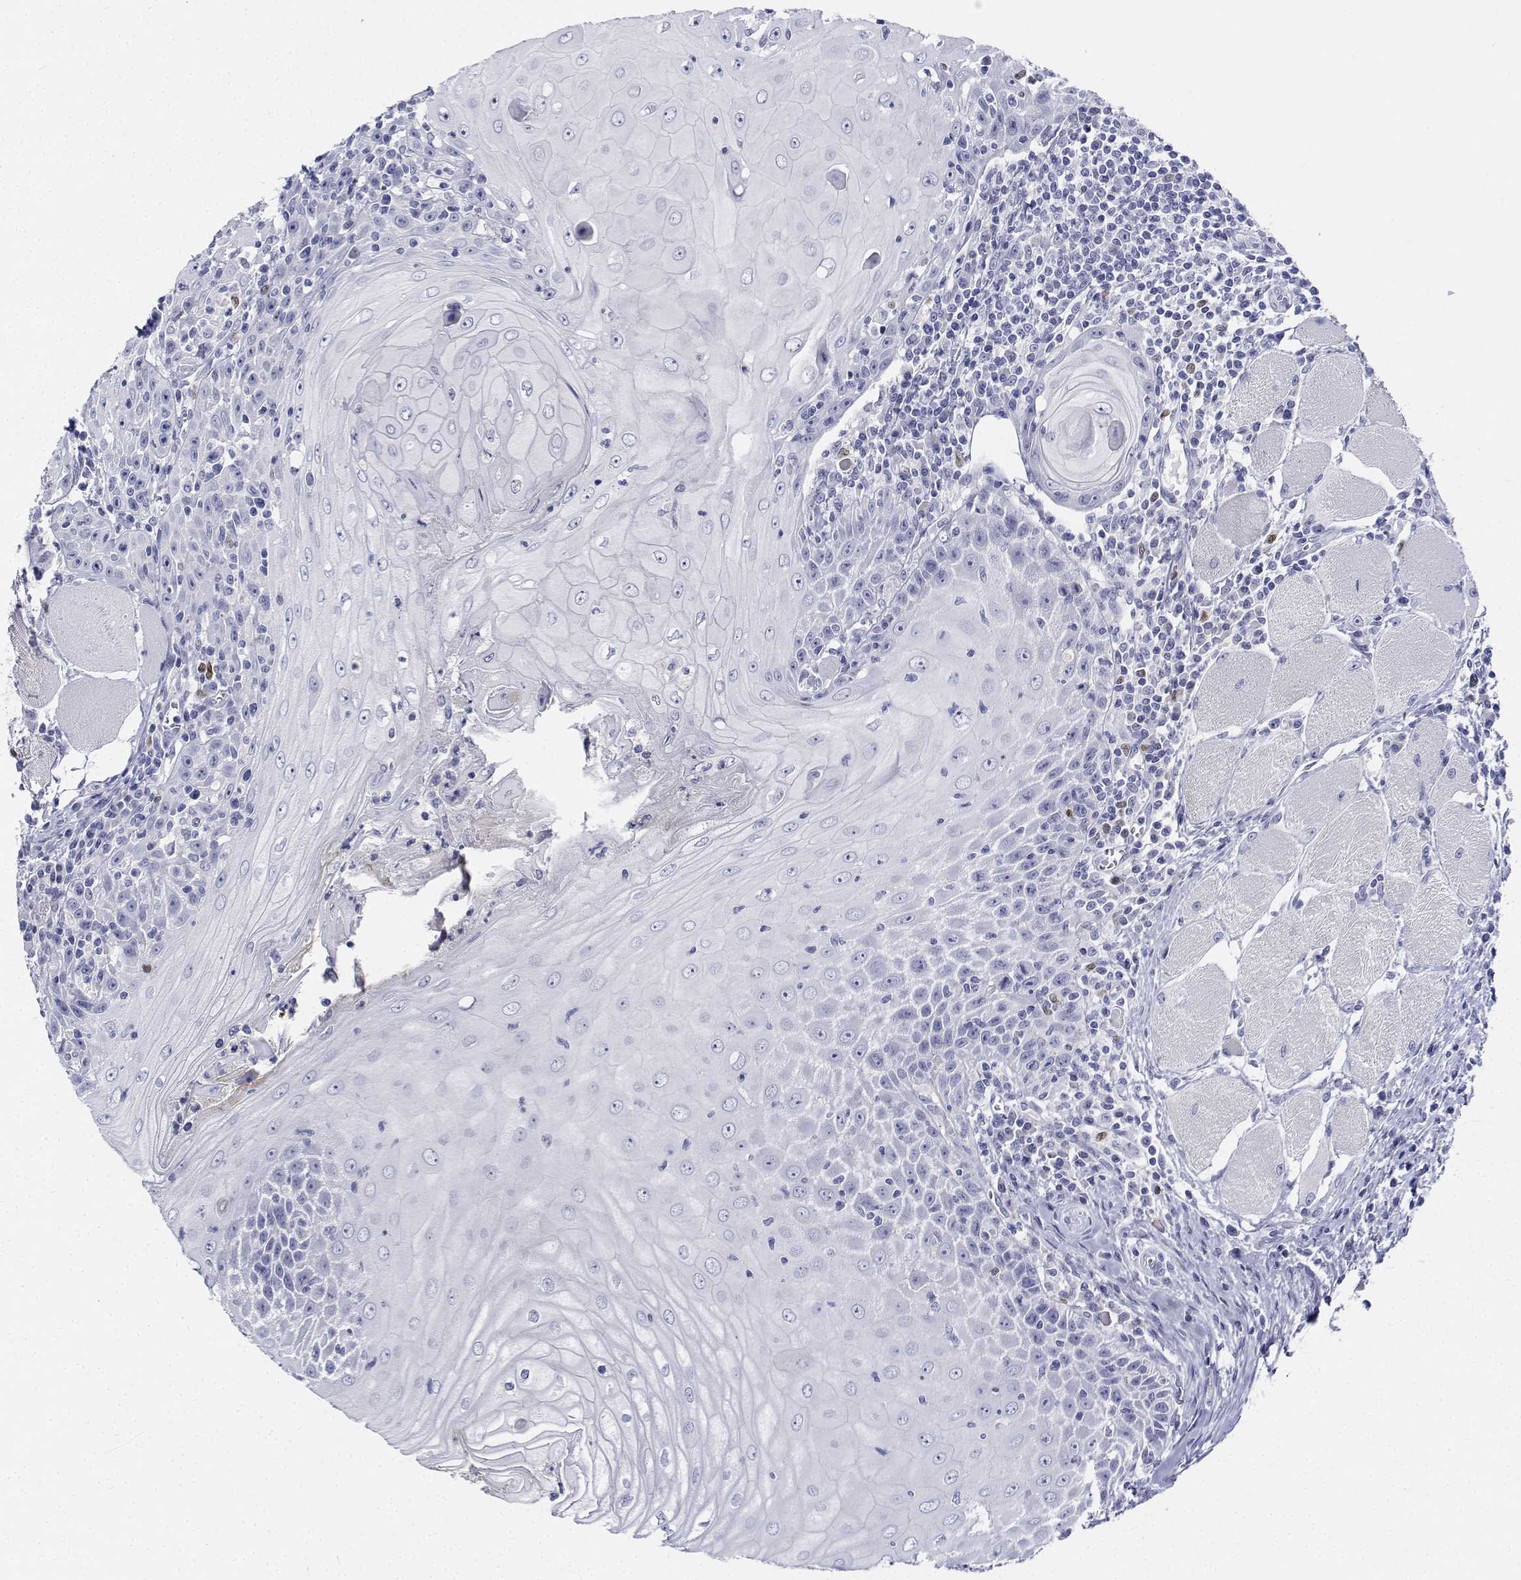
{"staining": {"intensity": "negative", "quantity": "none", "location": "none"}, "tissue": "head and neck cancer", "cell_type": "Tumor cells", "image_type": "cancer", "snomed": [{"axis": "morphology", "description": "Normal tissue, NOS"}, {"axis": "morphology", "description": "Squamous cell carcinoma, NOS"}, {"axis": "topography", "description": "Oral tissue"}, {"axis": "topography", "description": "Head-Neck"}], "caption": "IHC image of human squamous cell carcinoma (head and neck) stained for a protein (brown), which exhibits no expression in tumor cells.", "gene": "PLXNA4", "patient": {"sex": "male", "age": 52}}